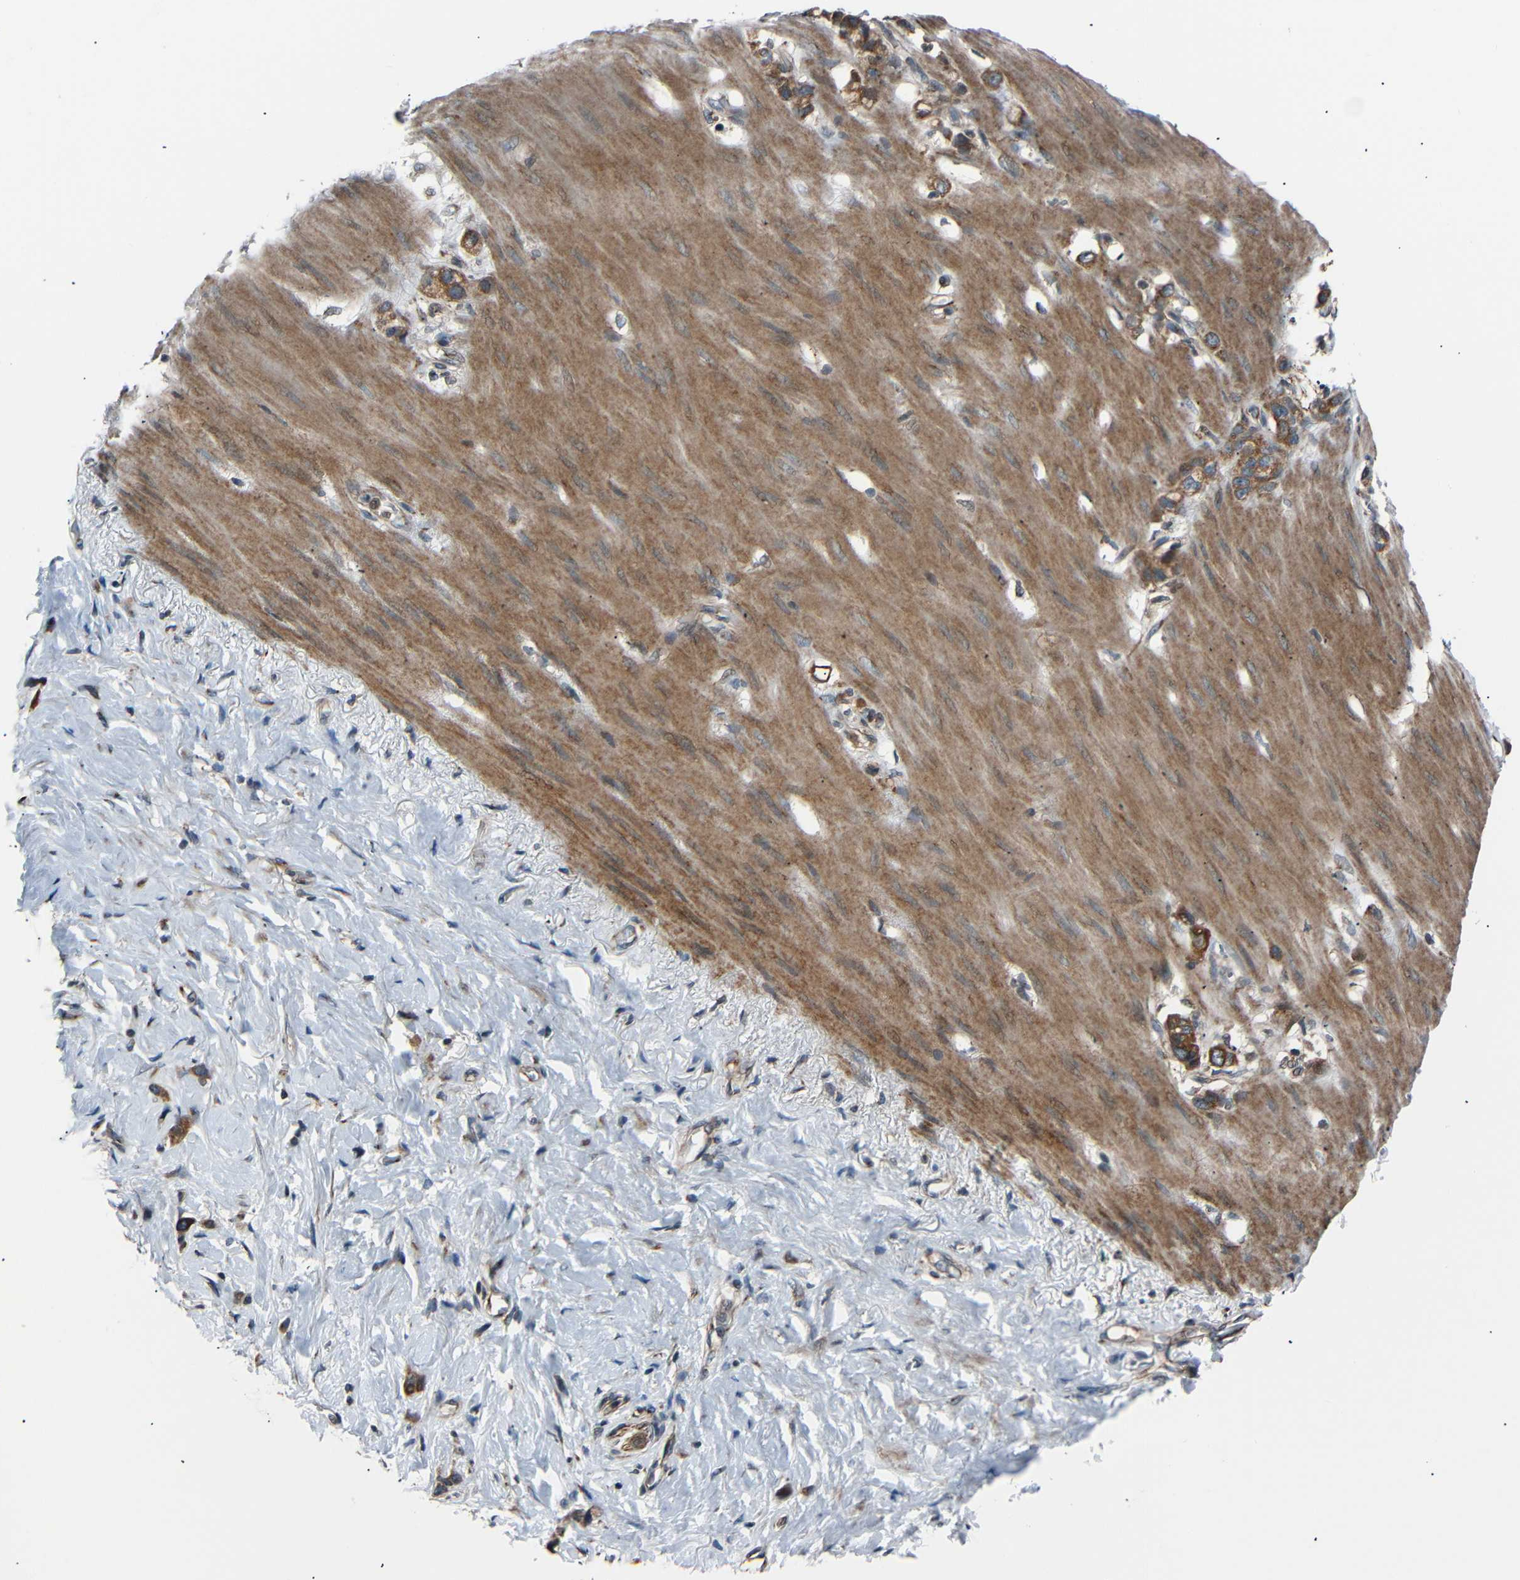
{"staining": {"intensity": "moderate", "quantity": ">75%", "location": "cytoplasmic/membranous"}, "tissue": "stomach cancer", "cell_type": "Tumor cells", "image_type": "cancer", "snomed": [{"axis": "morphology", "description": "Normal tissue, NOS"}, {"axis": "morphology", "description": "Adenocarcinoma, NOS"}, {"axis": "morphology", "description": "Adenocarcinoma, High grade"}, {"axis": "topography", "description": "Stomach, upper"}, {"axis": "topography", "description": "Stomach"}], "caption": "IHC of stomach cancer displays medium levels of moderate cytoplasmic/membranous expression in approximately >75% of tumor cells.", "gene": "AKAP9", "patient": {"sex": "female", "age": 65}}